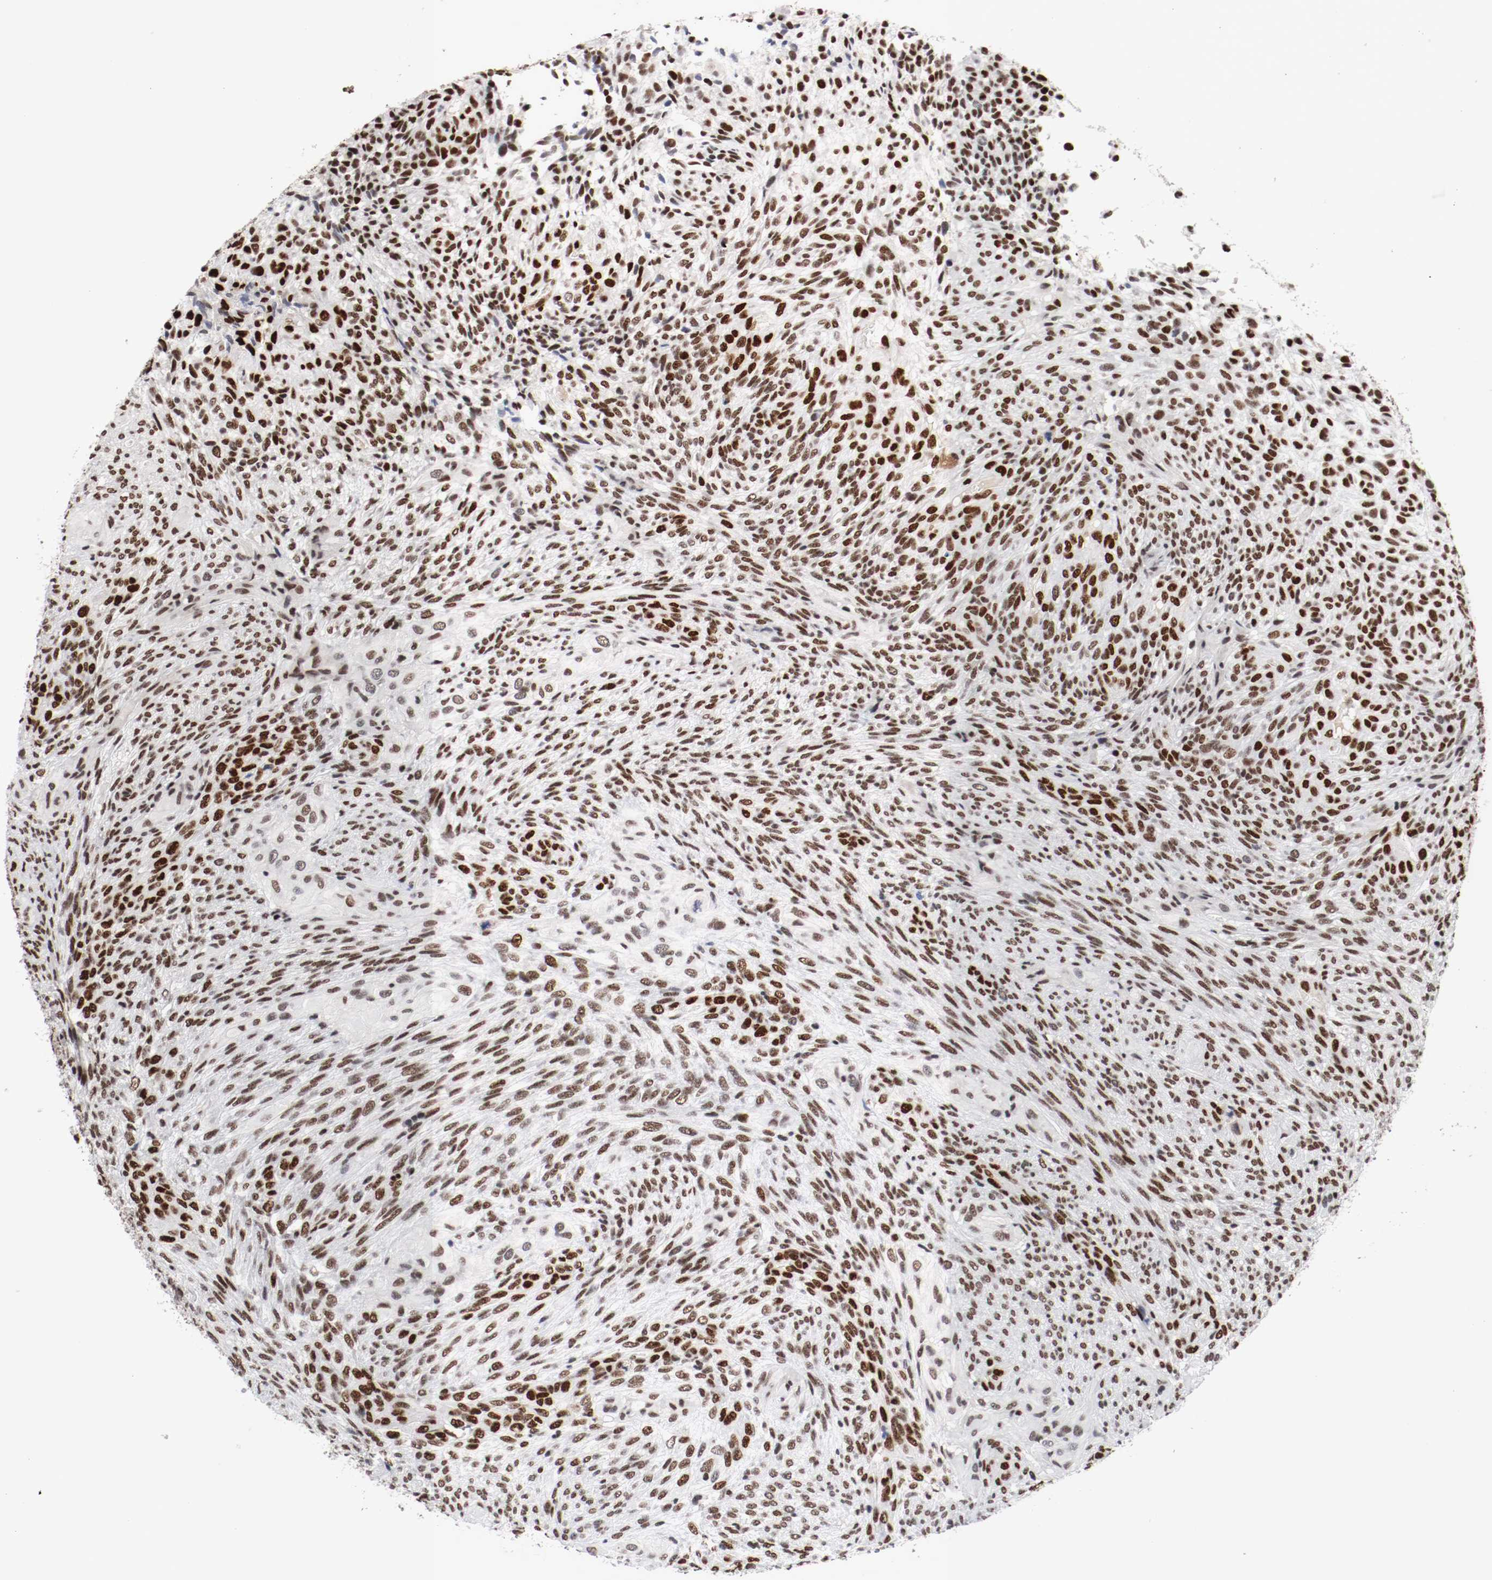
{"staining": {"intensity": "strong", "quantity": ">75%", "location": "nuclear"}, "tissue": "glioma", "cell_type": "Tumor cells", "image_type": "cancer", "snomed": [{"axis": "morphology", "description": "Glioma, malignant, High grade"}, {"axis": "topography", "description": "Cerebral cortex"}], "caption": "Glioma stained with a protein marker demonstrates strong staining in tumor cells.", "gene": "MEF2D", "patient": {"sex": "female", "age": 55}}